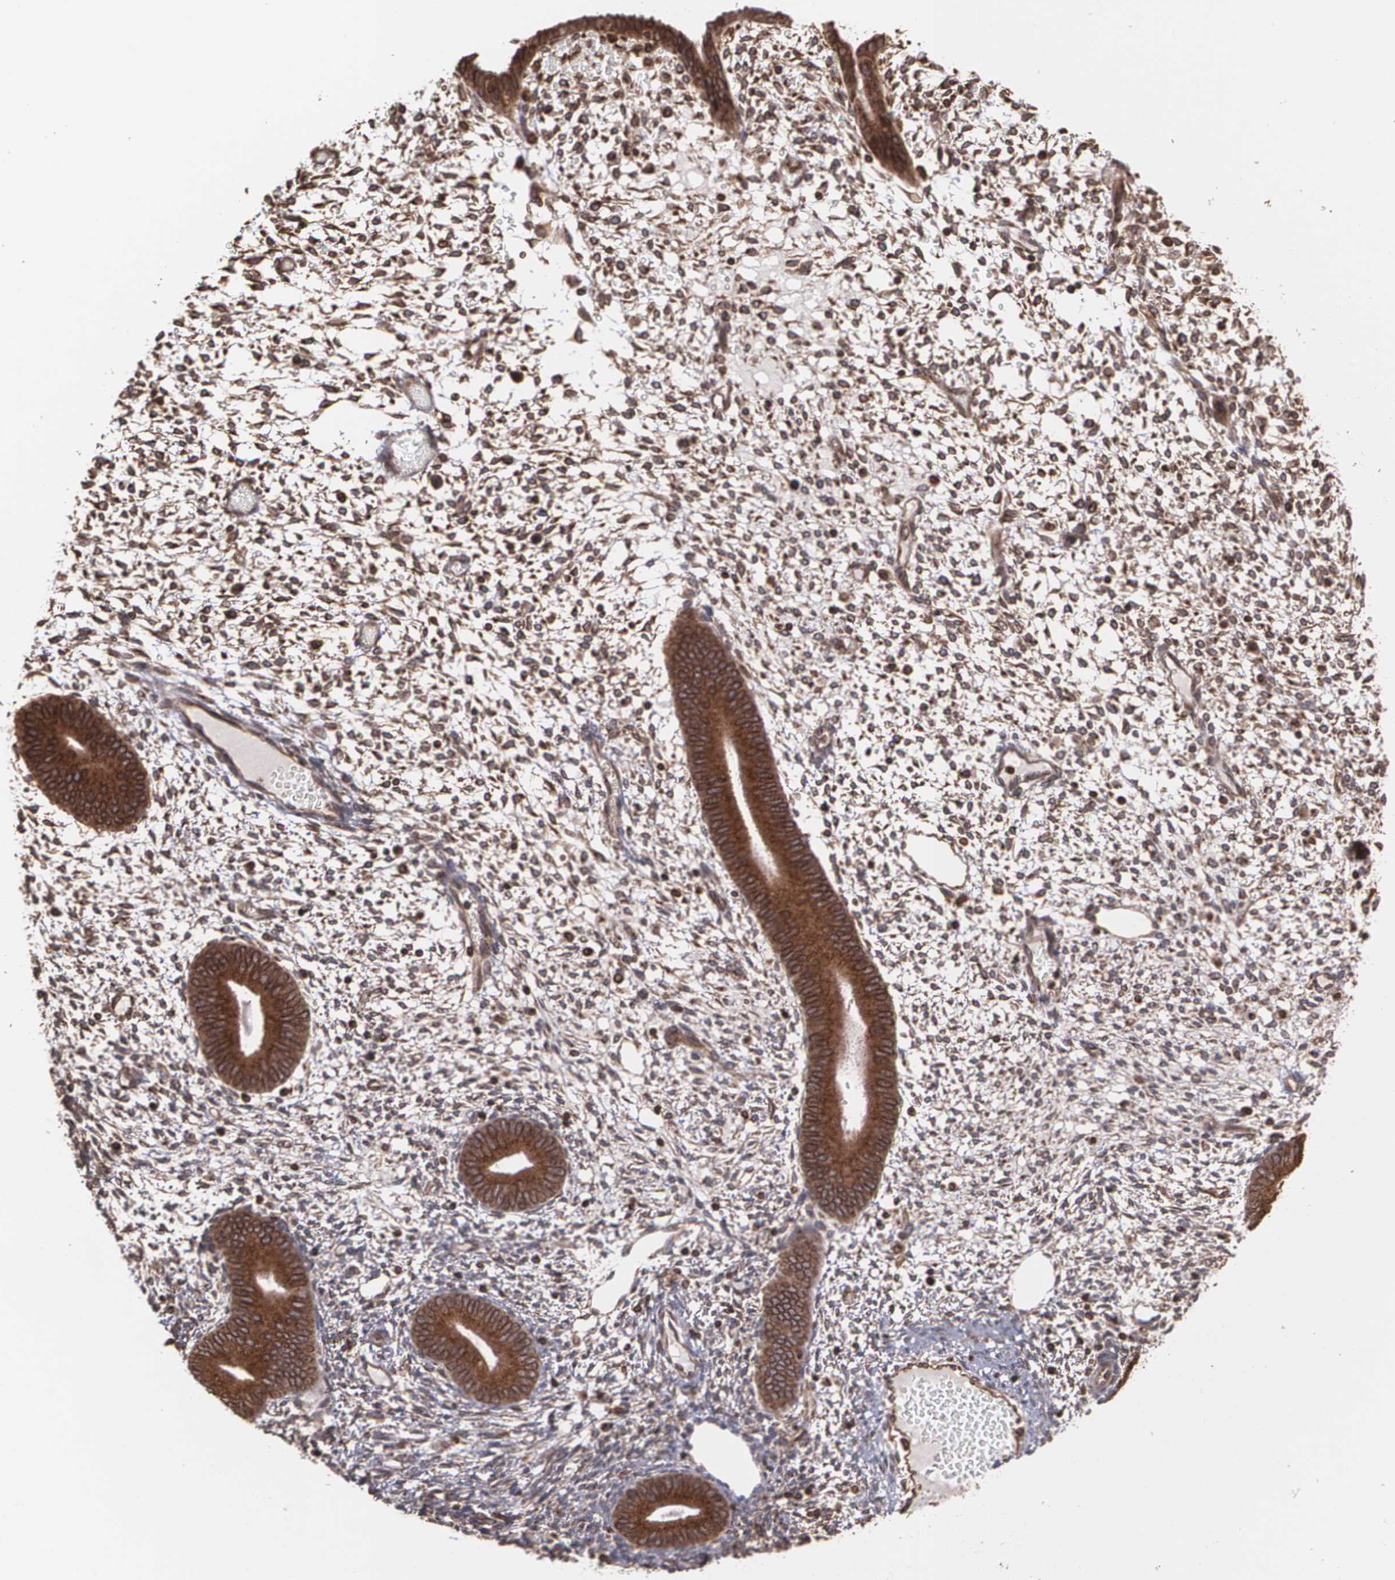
{"staining": {"intensity": "moderate", "quantity": "25%-75%", "location": "cytoplasmic/membranous"}, "tissue": "endometrium", "cell_type": "Cells in endometrial stroma", "image_type": "normal", "snomed": [{"axis": "morphology", "description": "Normal tissue, NOS"}, {"axis": "topography", "description": "Endometrium"}], "caption": "Immunohistochemical staining of normal endometrium displays moderate cytoplasmic/membranous protein expression in about 25%-75% of cells in endometrial stroma.", "gene": "TRIP11", "patient": {"sex": "female", "age": 42}}